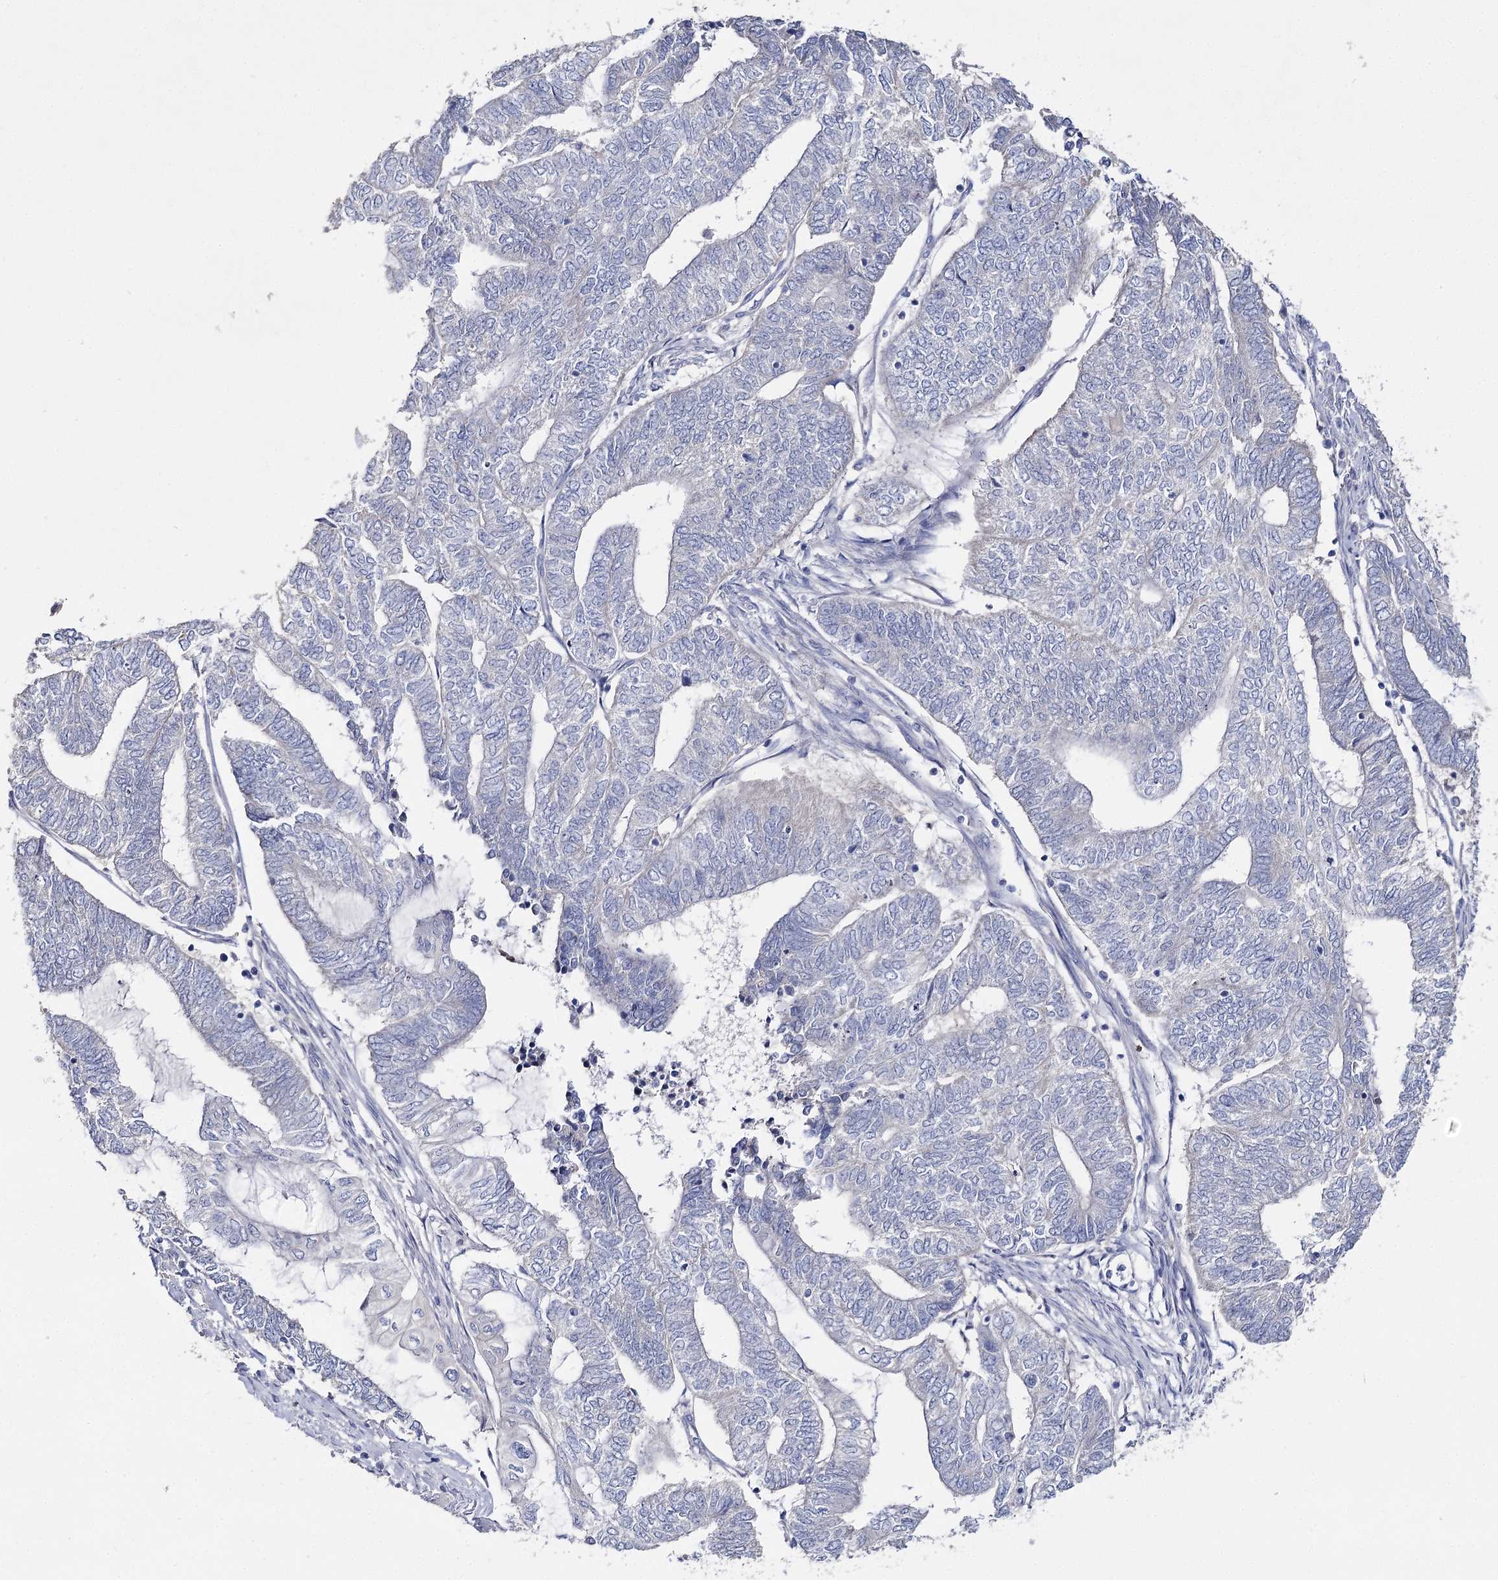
{"staining": {"intensity": "negative", "quantity": "none", "location": "none"}, "tissue": "endometrial cancer", "cell_type": "Tumor cells", "image_type": "cancer", "snomed": [{"axis": "morphology", "description": "Adenocarcinoma, NOS"}, {"axis": "topography", "description": "Uterus"}, {"axis": "topography", "description": "Endometrium"}], "caption": "The photomicrograph displays no significant expression in tumor cells of endometrial adenocarcinoma. (Brightfield microscopy of DAB (3,3'-diaminobenzidine) immunohistochemistry at high magnification).", "gene": "NRAP", "patient": {"sex": "female", "age": 70}}